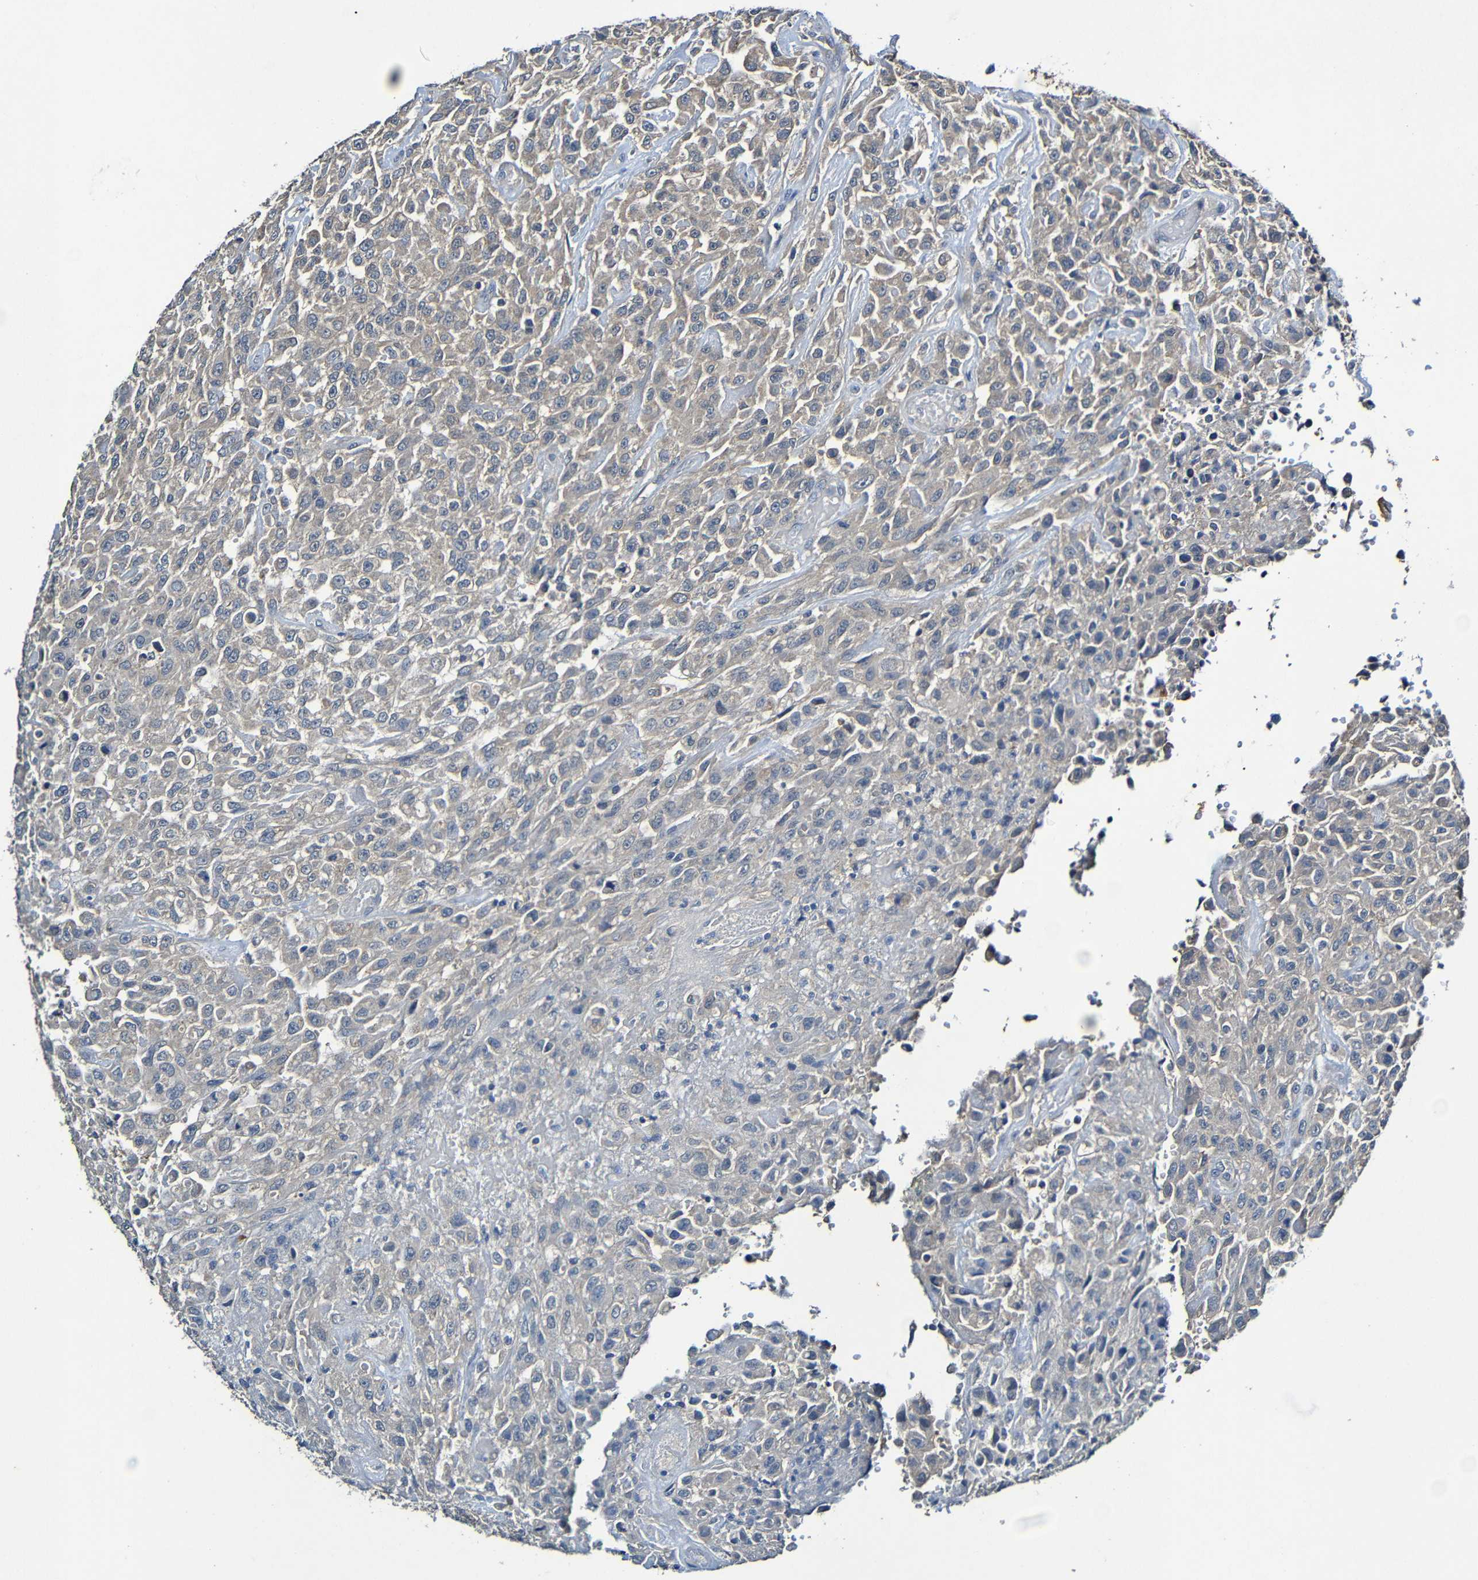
{"staining": {"intensity": "weak", "quantity": ">75%", "location": "cytoplasmic/membranous"}, "tissue": "urothelial cancer", "cell_type": "Tumor cells", "image_type": "cancer", "snomed": [{"axis": "morphology", "description": "Urothelial carcinoma, High grade"}, {"axis": "topography", "description": "Urinary bladder"}], "caption": "Urothelial carcinoma (high-grade) tissue shows weak cytoplasmic/membranous positivity in about >75% of tumor cells (DAB IHC, brown staining for protein, blue staining for nuclei).", "gene": "LRRC70", "patient": {"sex": "male", "age": 46}}